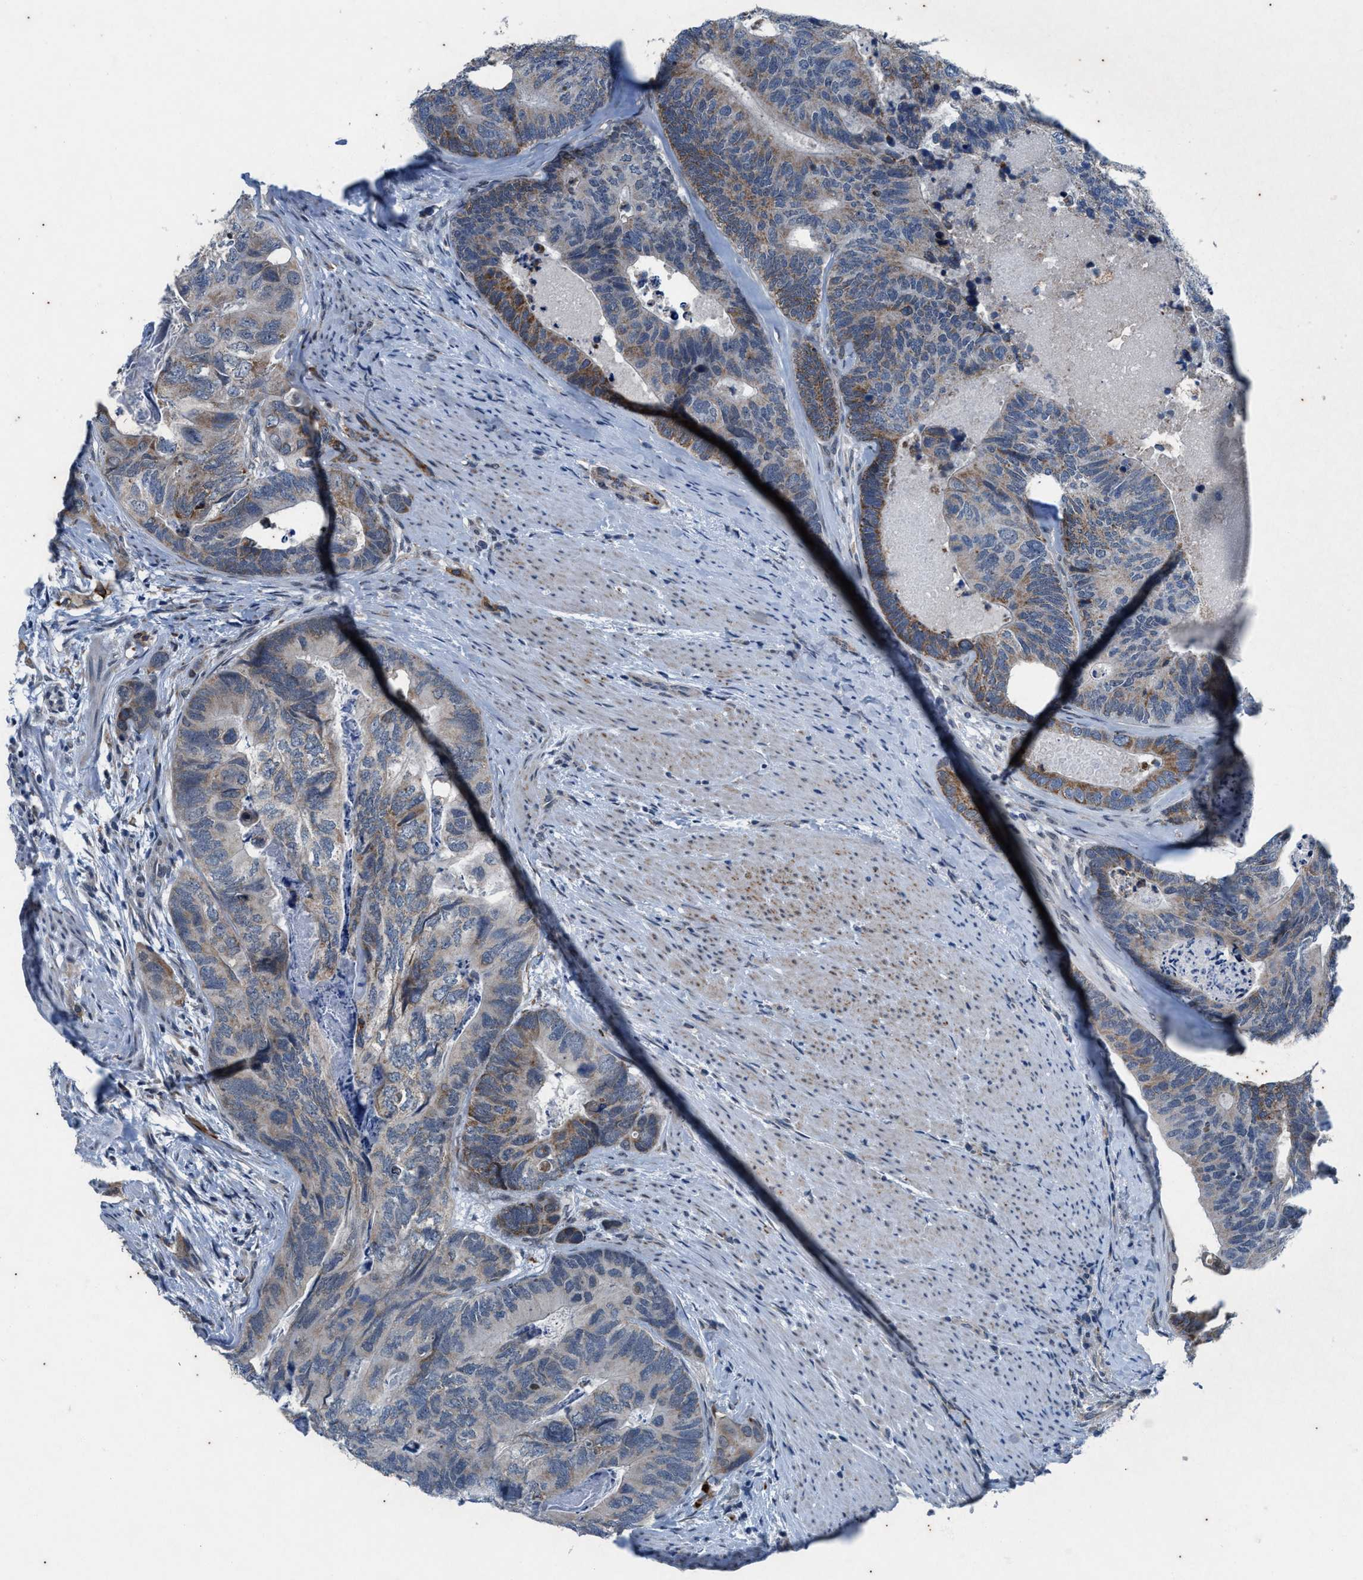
{"staining": {"intensity": "moderate", "quantity": "<25%", "location": "cytoplasmic/membranous"}, "tissue": "colorectal cancer", "cell_type": "Tumor cells", "image_type": "cancer", "snomed": [{"axis": "morphology", "description": "Adenocarcinoma, NOS"}, {"axis": "topography", "description": "Colon"}], "caption": "Brown immunohistochemical staining in human adenocarcinoma (colorectal) exhibits moderate cytoplasmic/membranous expression in approximately <25% of tumor cells.", "gene": "KIF24", "patient": {"sex": "female", "age": 67}}